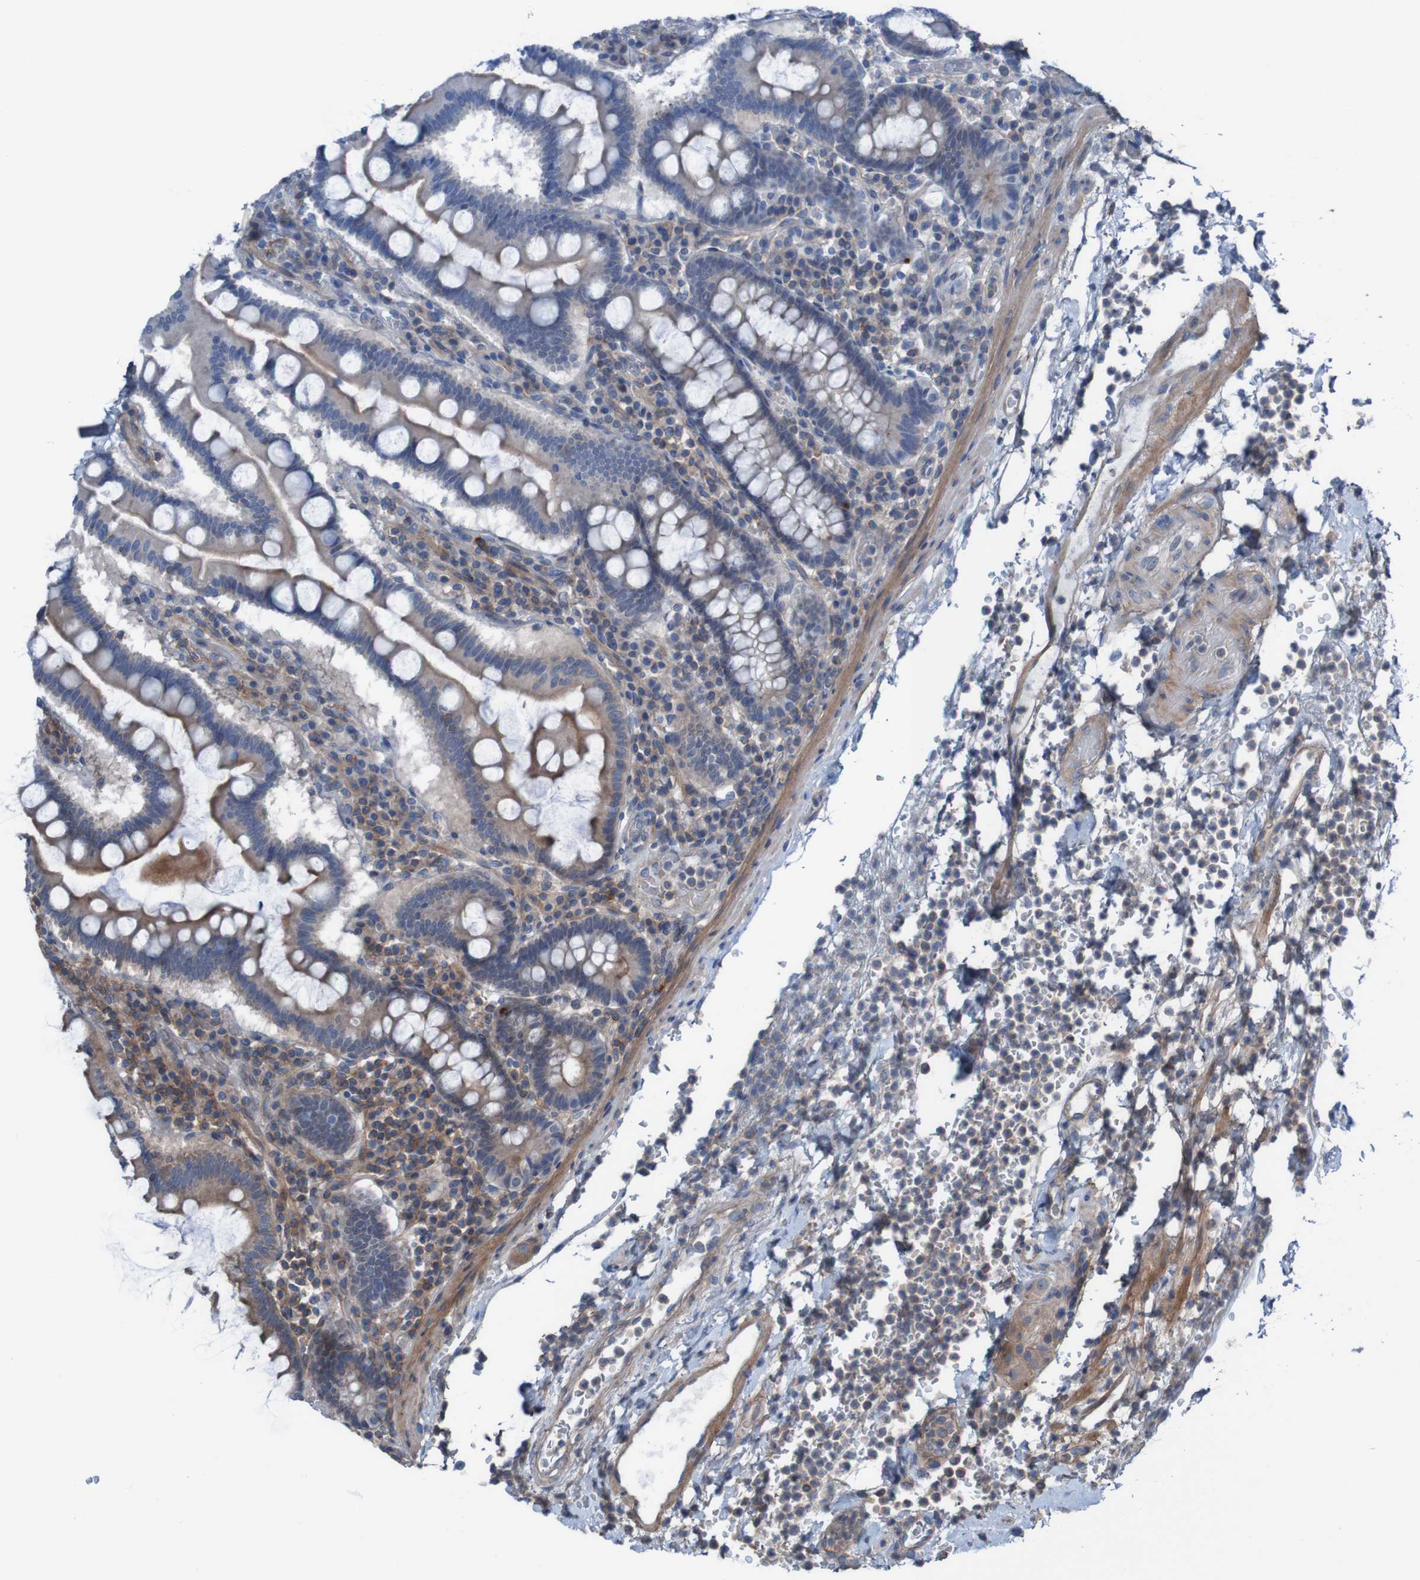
{"staining": {"intensity": "moderate", "quantity": "25%-75%", "location": "cytoplasmic/membranous"}, "tissue": "stomach", "cell_type": "Glandular cells", "image_type": "normal", "snomed": [{"axis": "morphology", "description": "Normal tissue, NOS"}, {"axis": "topography", "description": "Stomach, upper"}], "caption": "Benign stomach was stained to show a protein in brown. There is medium levels of moderate cytoplasmic/membranous staining in about 25%-75% of glandular cells.", "gene": "PDGFB", "patient": {"sex": "male", "age": 68}}